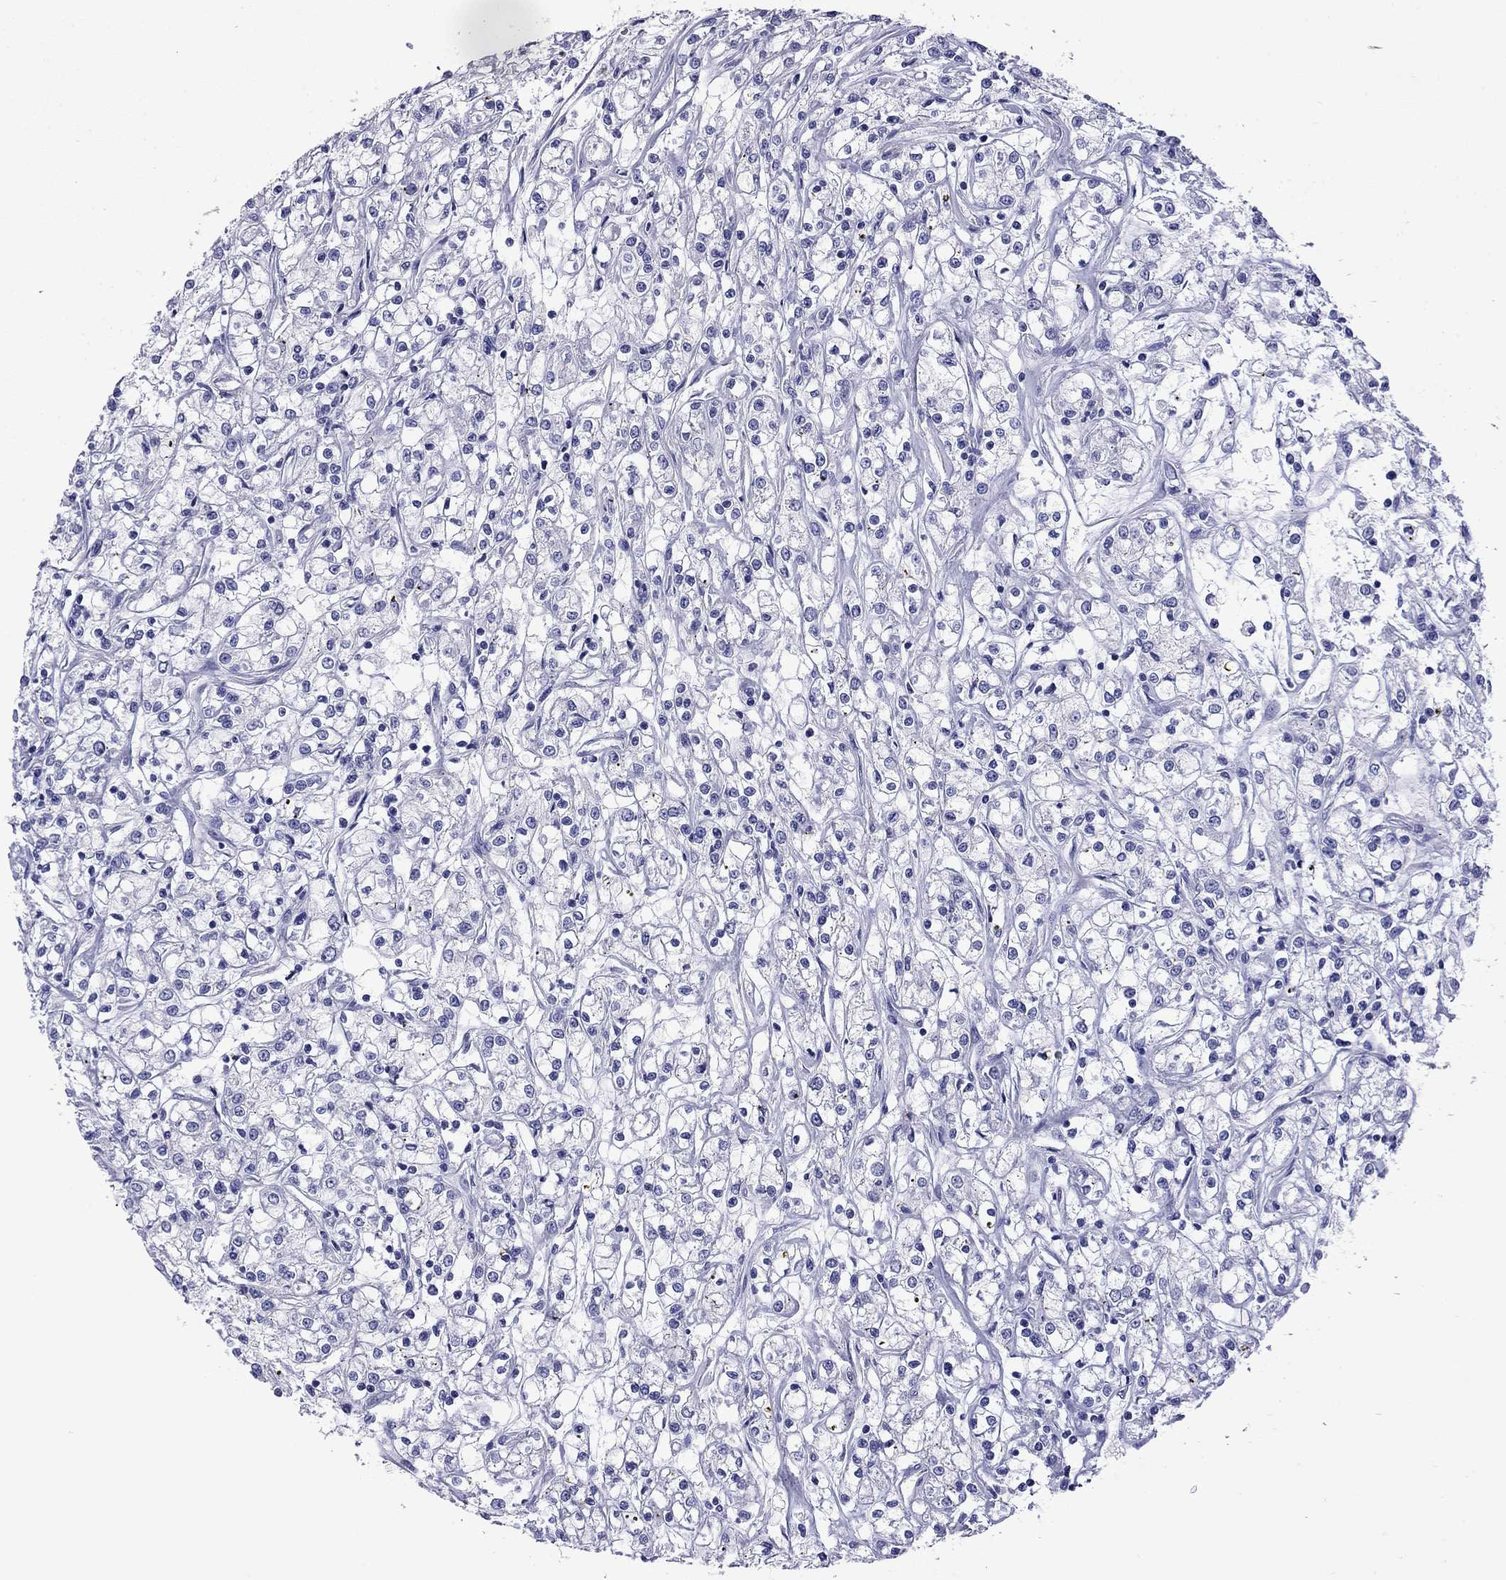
{"staining": {"intensity": "negative", "quantity": "none", "location": "none"}, "tissue": "renal cancer", "cell_type": "Tumor cells", "image_type": "cancer", "snomed": [{"axis": "morphology", "description": "Adenocarcinoma, NOS"}, {"axis": "topography", "description": "Kidney"}], "caption": "A micrograph of human adenocarcinoma (renal) is negative for staining in tumor cells.", "gene": "KIAA2012", "patient": {"sex": "female", "age": 59}}